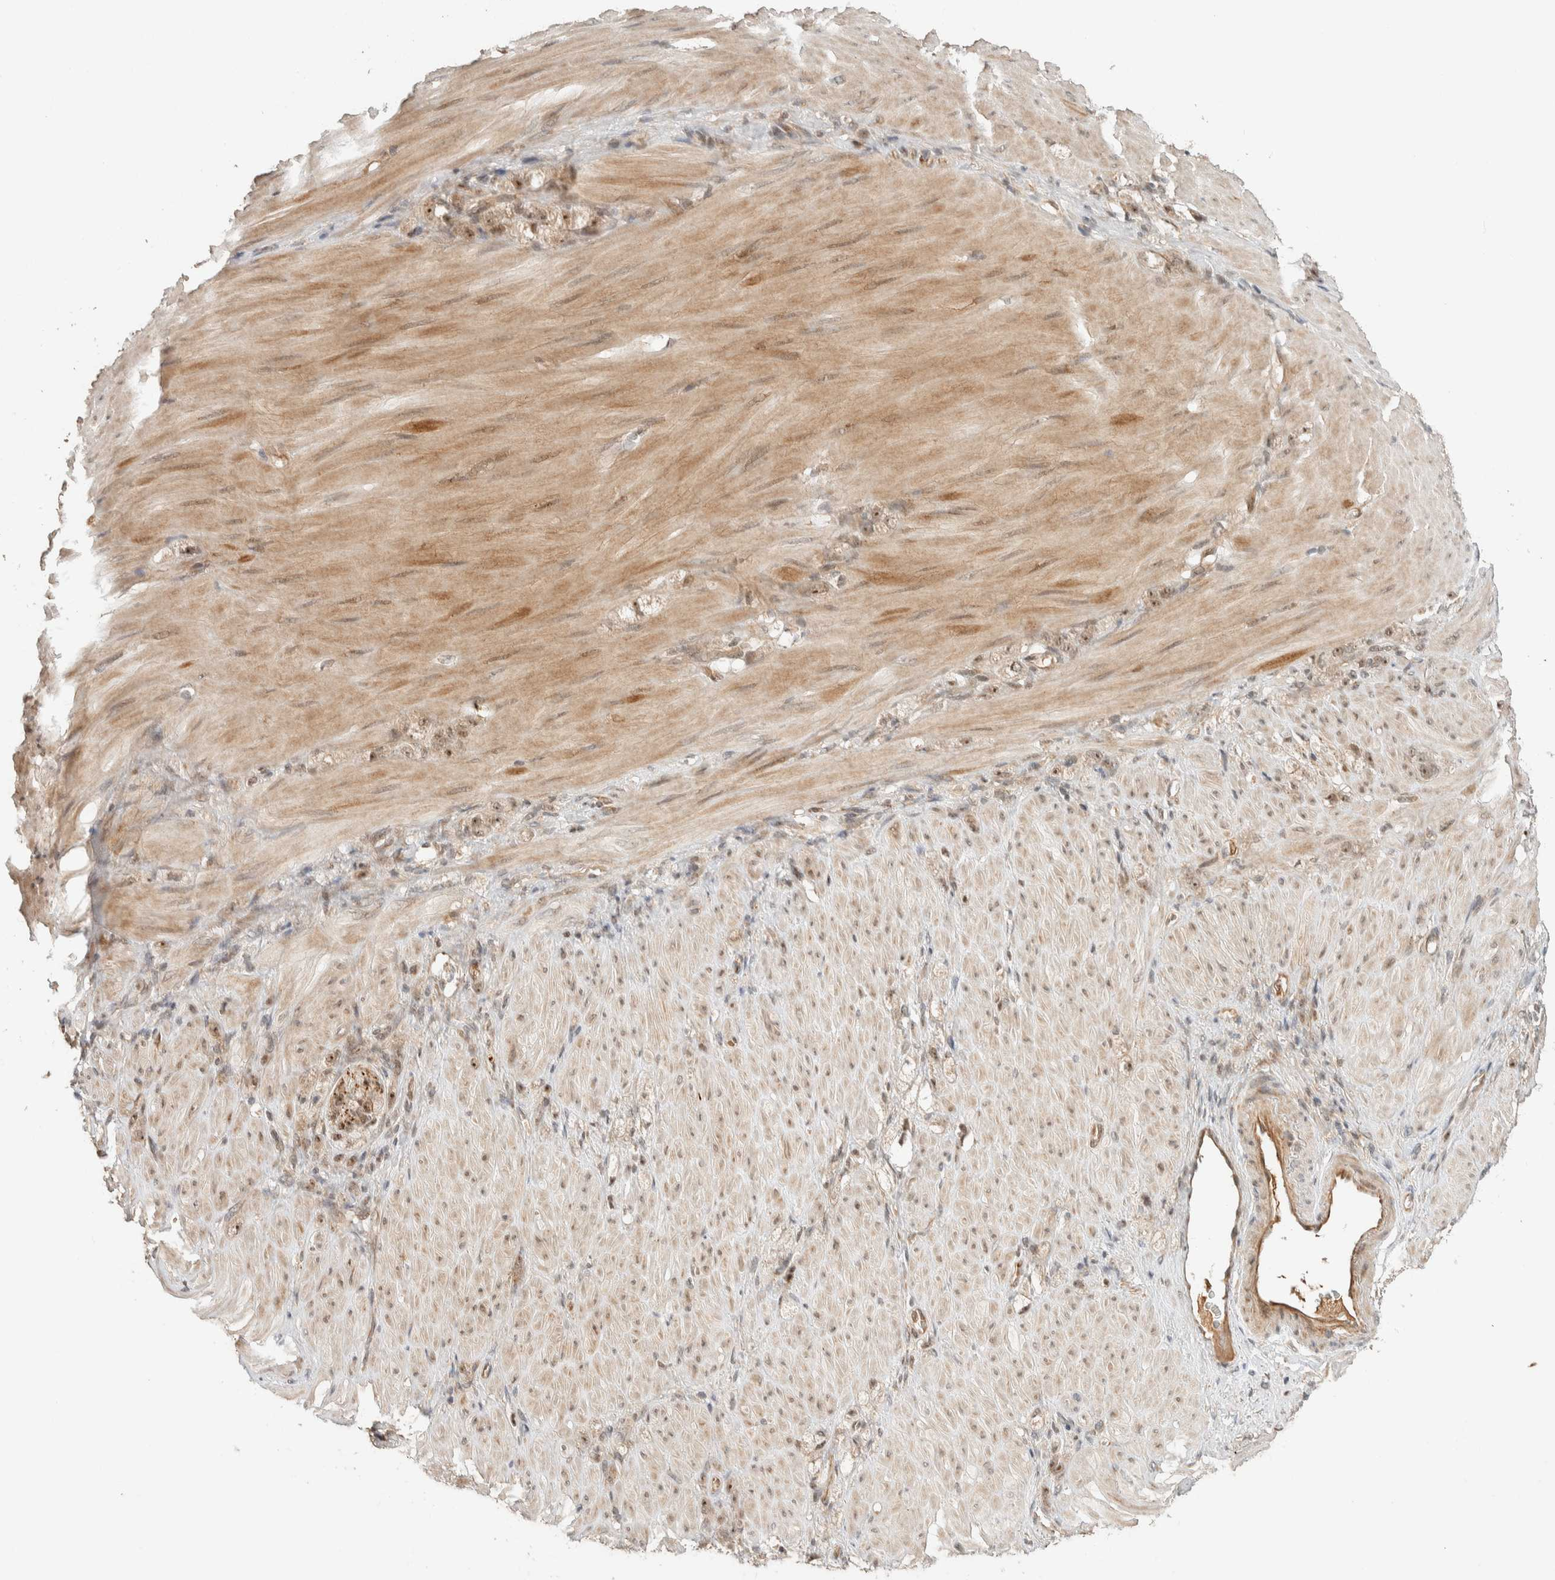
{"staining": {"intensity": "moderate", "quantity": ">75%", "location": "cytoplasmic/membranous,nuclear"}, "tissue": "stomach cancer", "cell_type": "Tumor cells", "image_type": "cancer", "snomed": [{"axis": "morphology", "description": "Normal tissue, NOS"}, {"axis": "morphology", "description": "Adenocarcinoma, NOS"}, {"axis": "topography", "description": "Stomach"}], "caption": "Protein staining displays moderate cytoplasmic/membranous and nuclear positivity in about >75% of tumor cells in stomach cancer (adenocarcinoma).", "gene": "ZBTB2", "patient": {"sex": "male", "age": 82}}